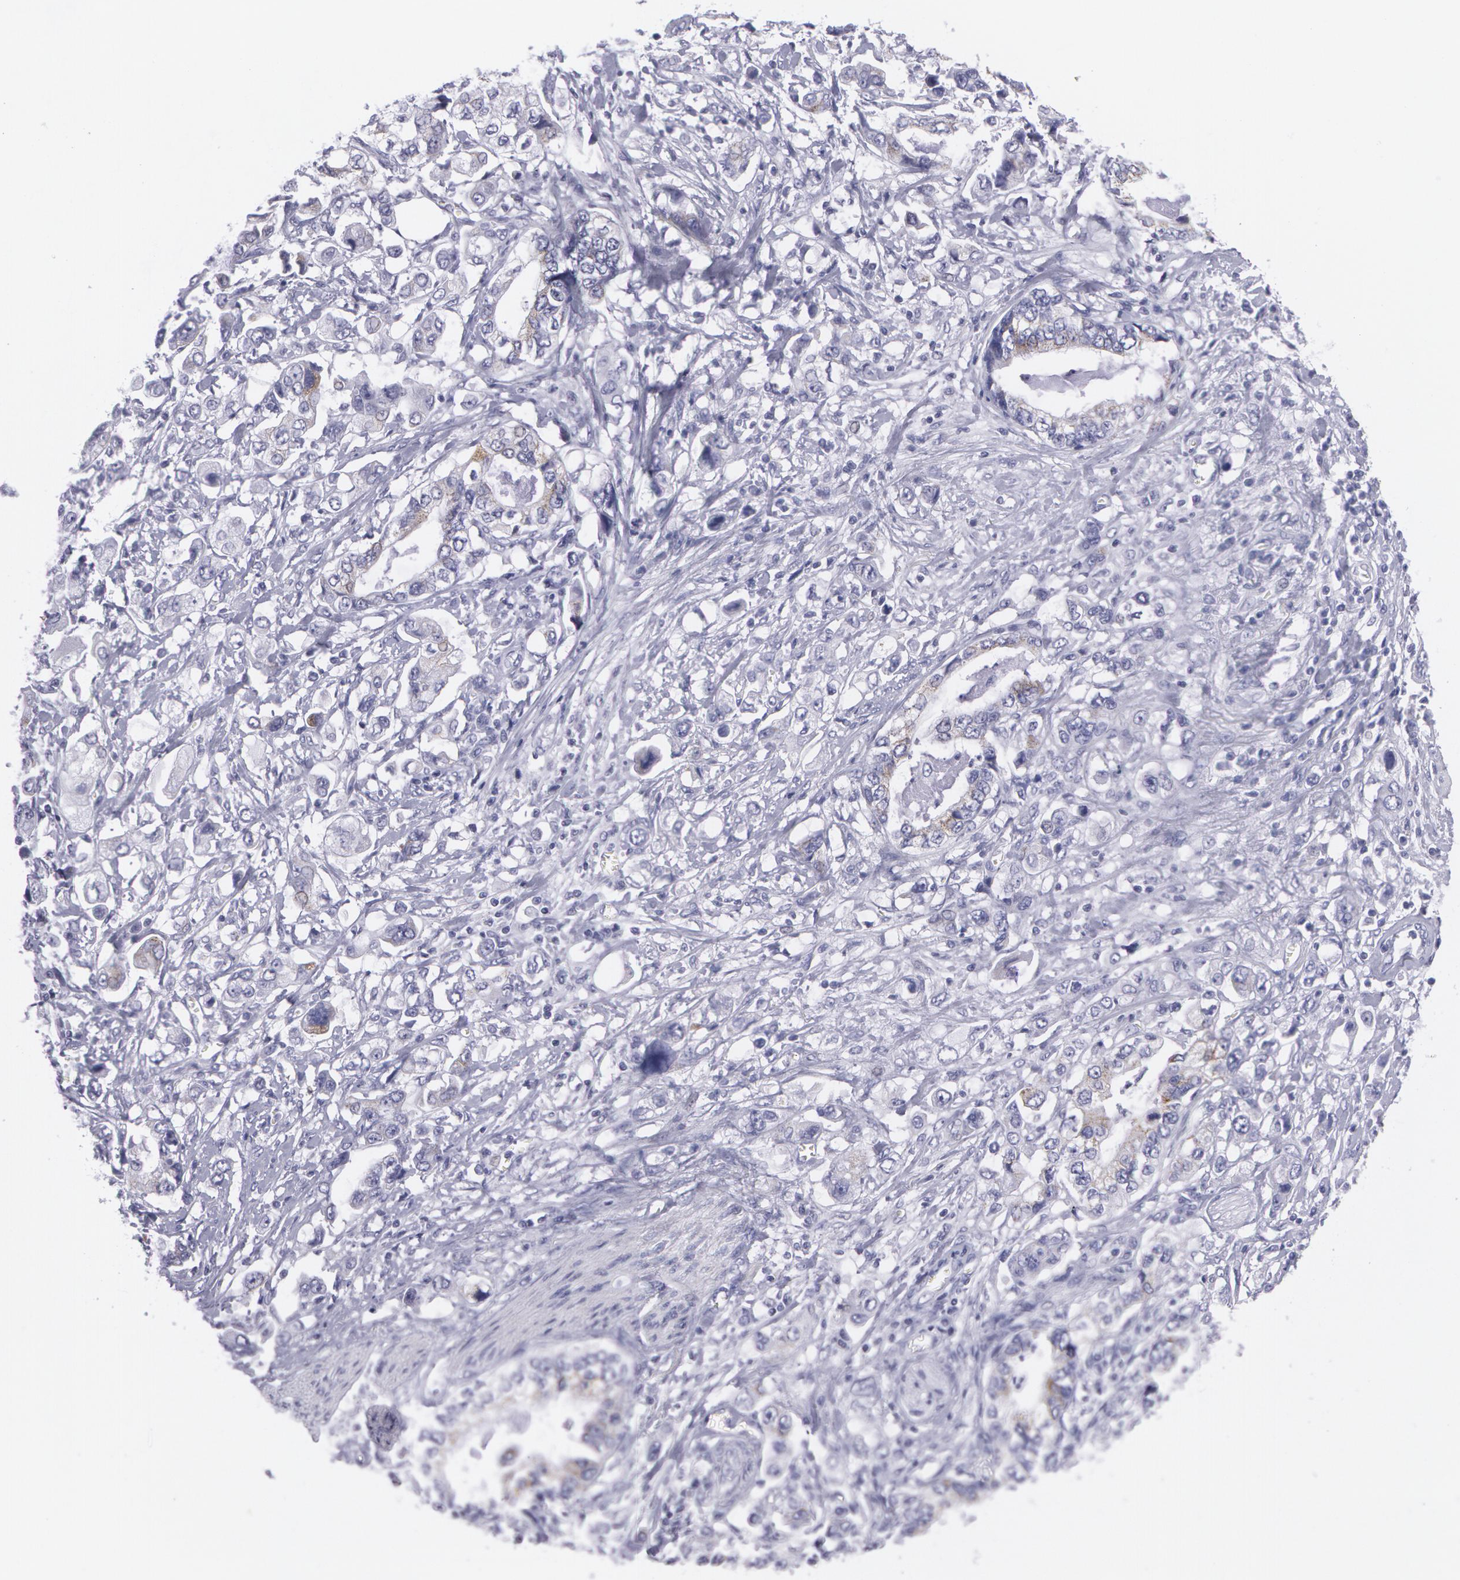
{"staining": {"intensity": "negative", "quantity": "none", "location": "none"}, "tissue": "stomach cancer", "cell_type": "Tumor cells", "image_type": "cancer", "snomed": [{"axis": "morphology", "description": "Adenocarcinoma, NOS"}, {"axis": "topography", "description": "Pancreas"}, {"axis": "topography", "description": "Stomach, upper"}], "caption": "Stomach cancer (adenocarcinoma) was stained to show a protein in brown. There is no significant expression in tumor cells.", "gene": "AMACR", "patient": {"sex": "male", "age": 77}}